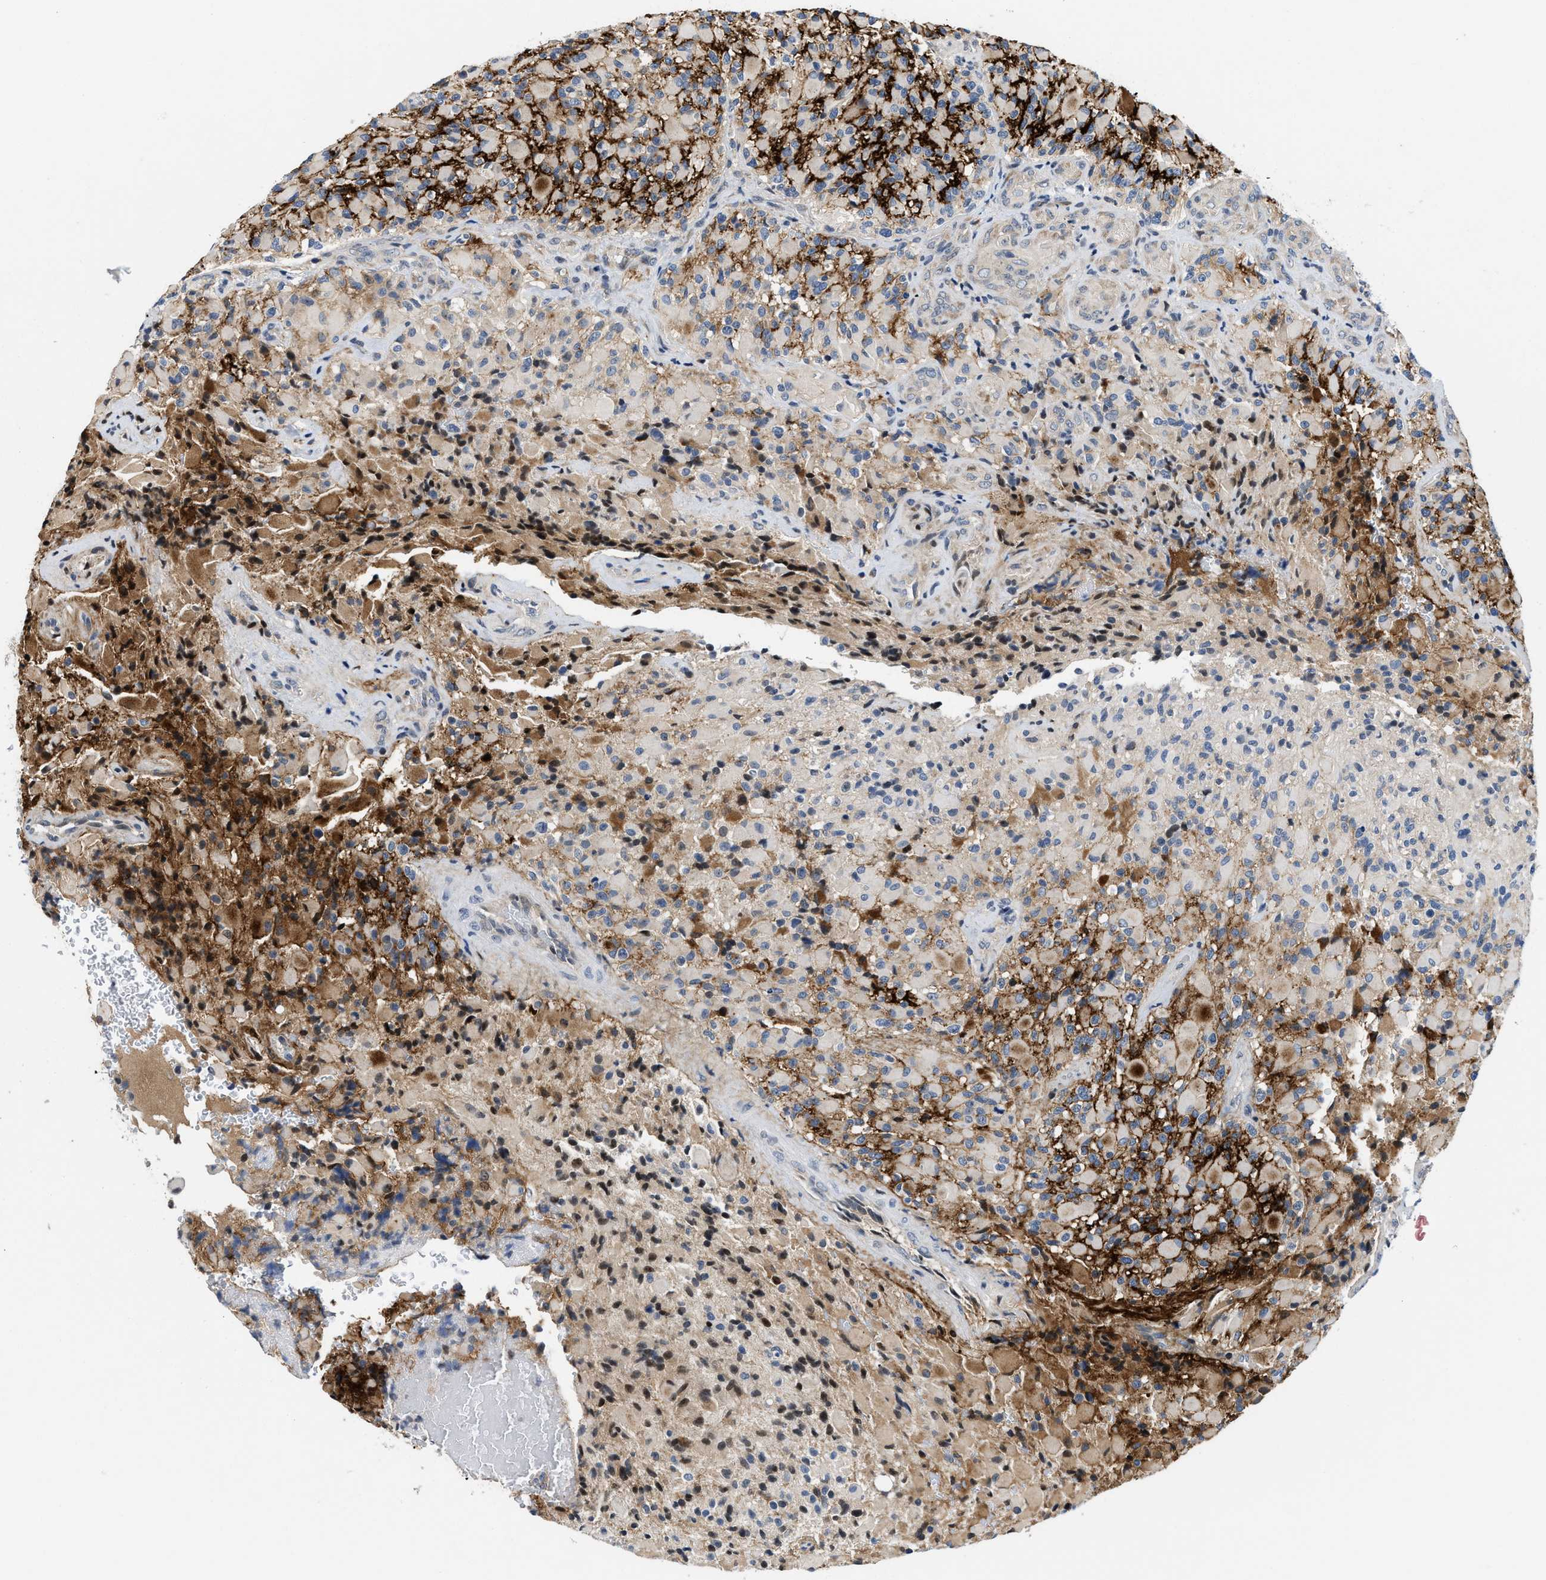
{"staining": {"intensity": "moderate", "quantity": "<25%", "location": "cytoplasmic/membranous"}, "tissue": "glioma", "cell_type": "Tumor cells", "image_type": "cancer", "snomed": [{"axis": "morphology", "description": "Glioma, malignant, High grade"}, {"axis": "topography", "description": "Brain"}], "caption": "DAB (3,3'-diaminobenzidine) immunohistochemical staining of glioma reveals moderate cytoplasmic/membranous protein expression in approximately <25% of tumor cells.", "gene": "IKBKE", "patient": {"sex": "male", "age": 71}}